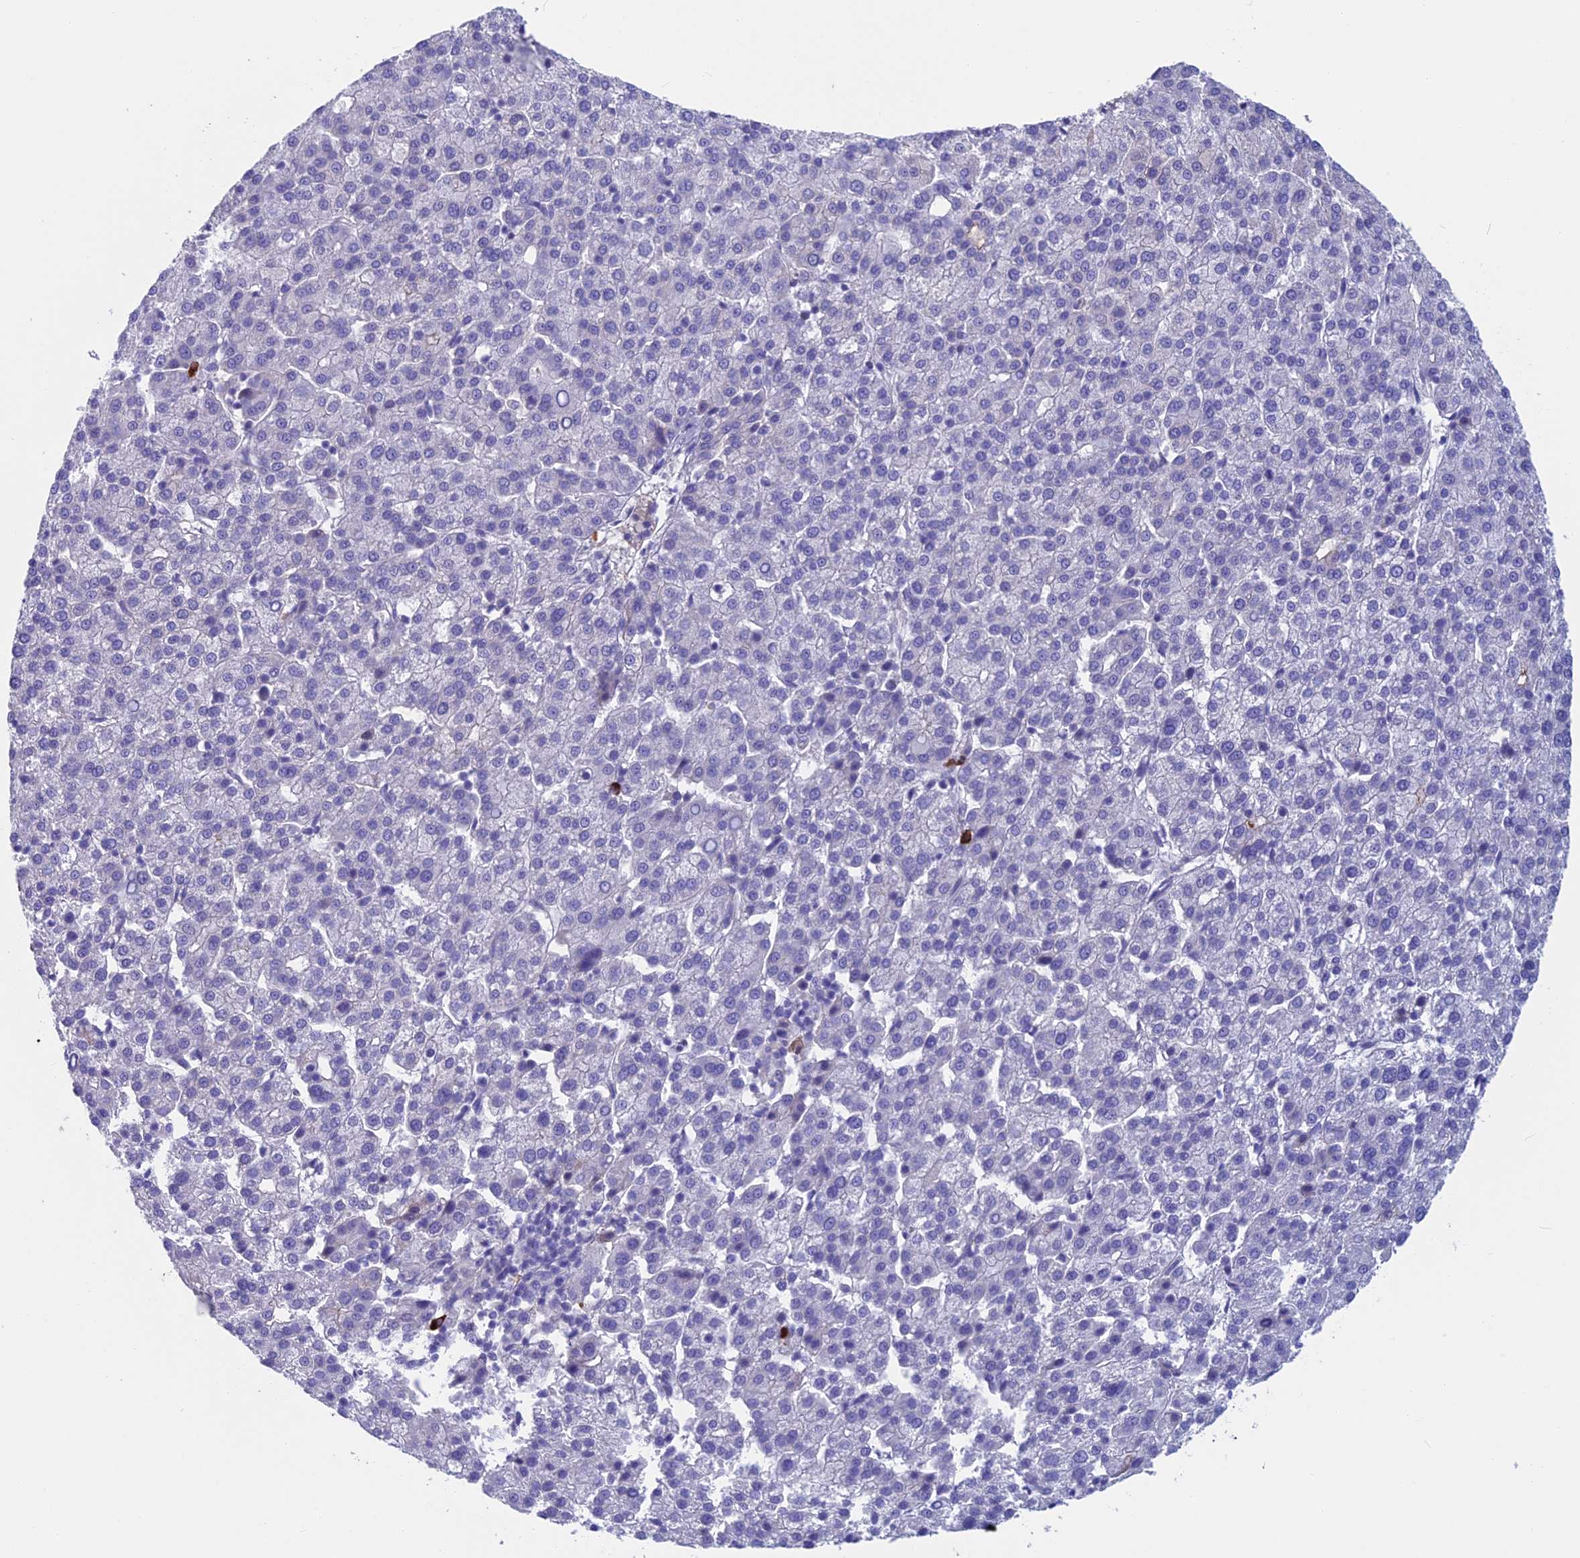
{"staining": {"intensity": "negative", "quantity": "none", "location": "none"}, "tissue": "liver cancer", "cell_type": "Tumor cells", "image_type": "cancer", "snomed": [{"axis": "morphology", "description": "Carcinoma, Hepatocellular, NOS"}, {"axis": "topography", "description": "Liver"}], "caption": "The micrograph displays no staining of tumor cells in liver cancer.", "gene": "SNAP91", "patient": {"sex": "female", "age": 58}}